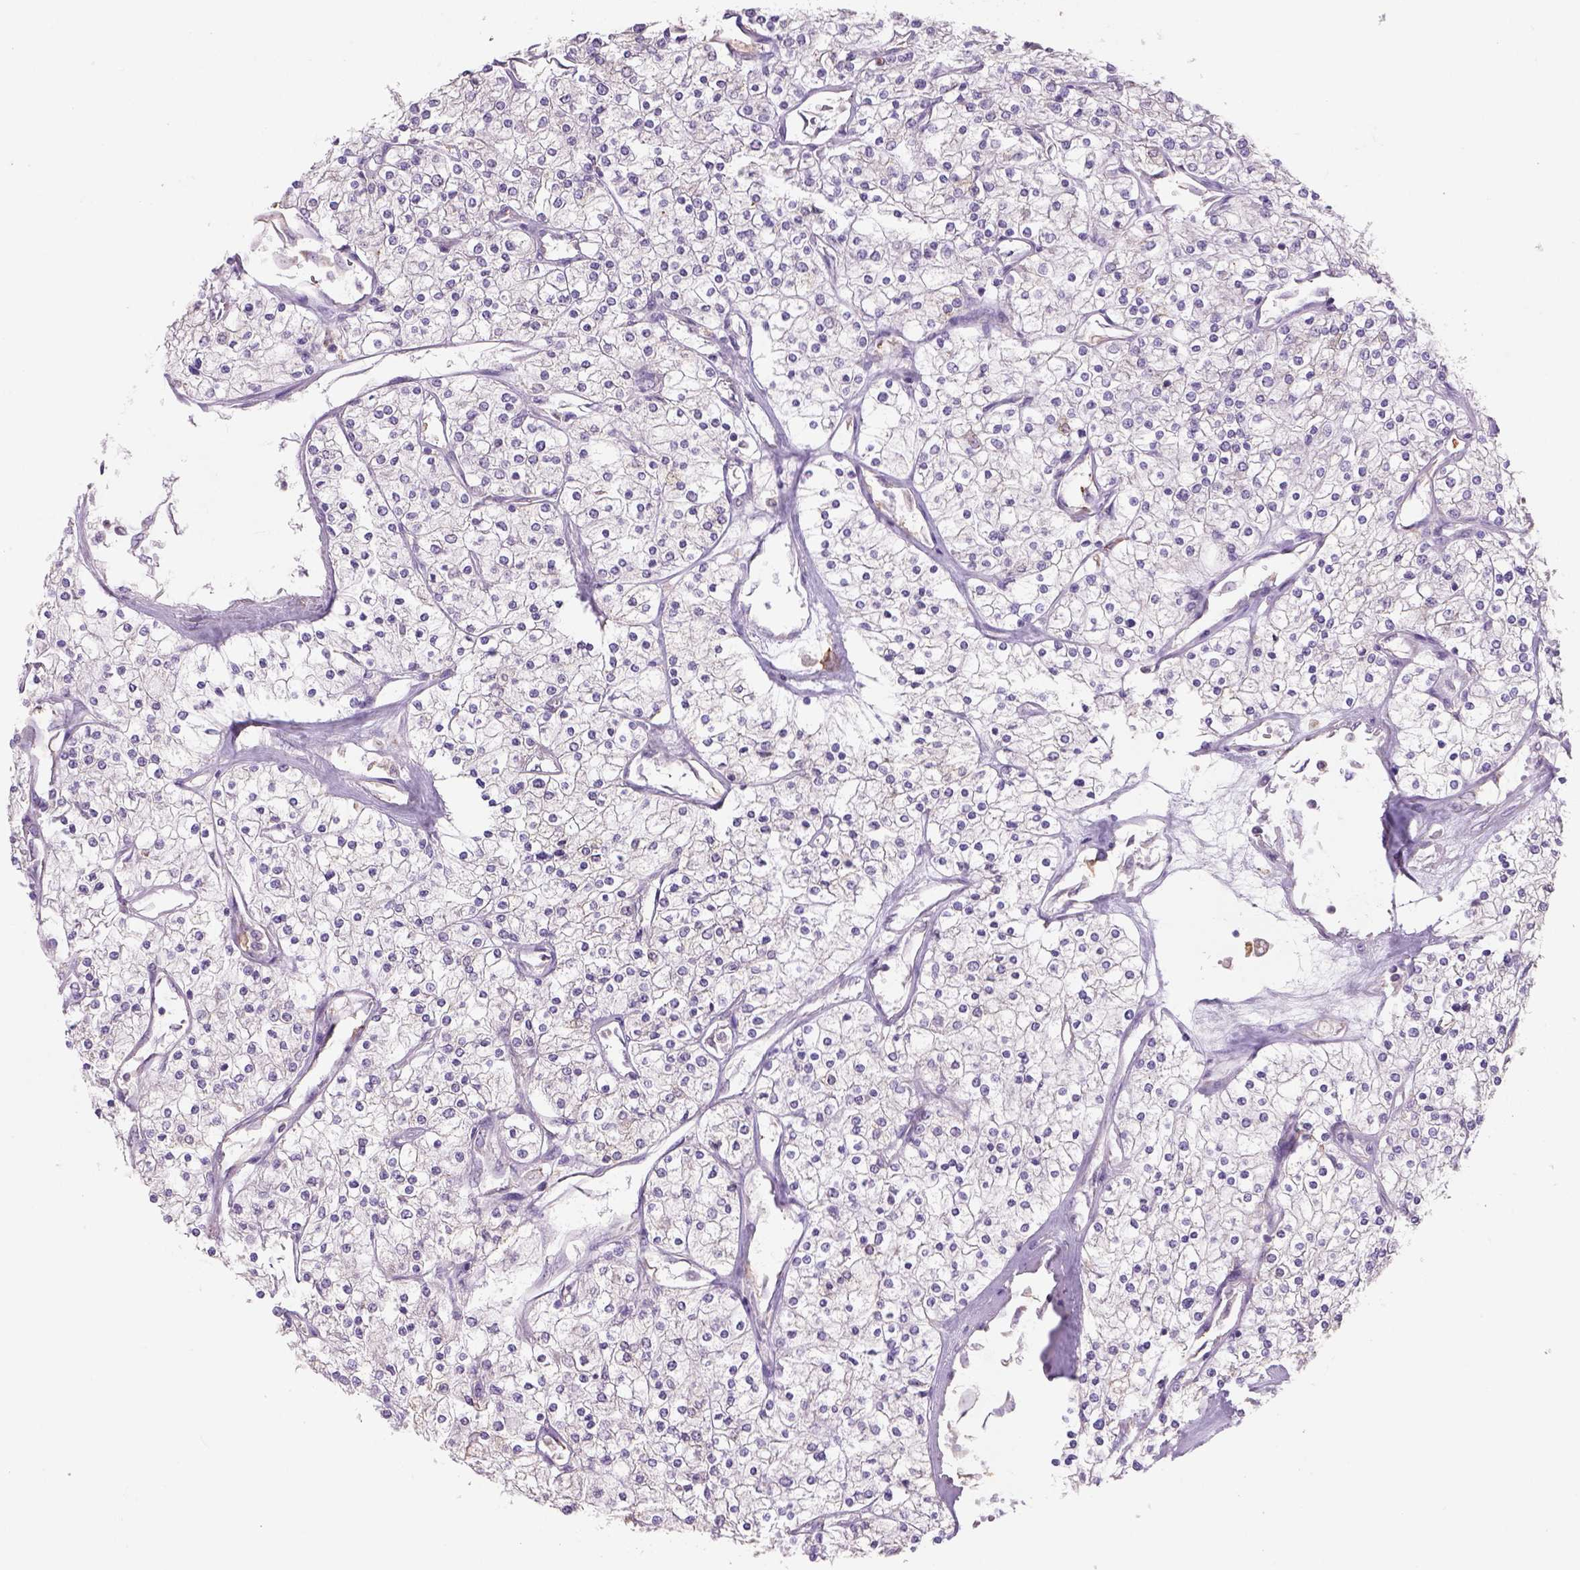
{"staining": {"intensity": "negative", "quantity": "none", "location": "none"}, "tissue": "renal cancer", "cell_type": "Tumor cells", "image_type": "cancer", "snomed": [{"axis": "morphology", "description": "Adenocarcinoma, NOS"}, {"axis": "topography", "description": "Kidney"}], "caption": "Renal cancer stained for a protein using immunohistochemistry (IHC) exhibits no expression tumor cells.", "gene": "NAALAD2", "patient": {"sex": "male", "age": 80}}